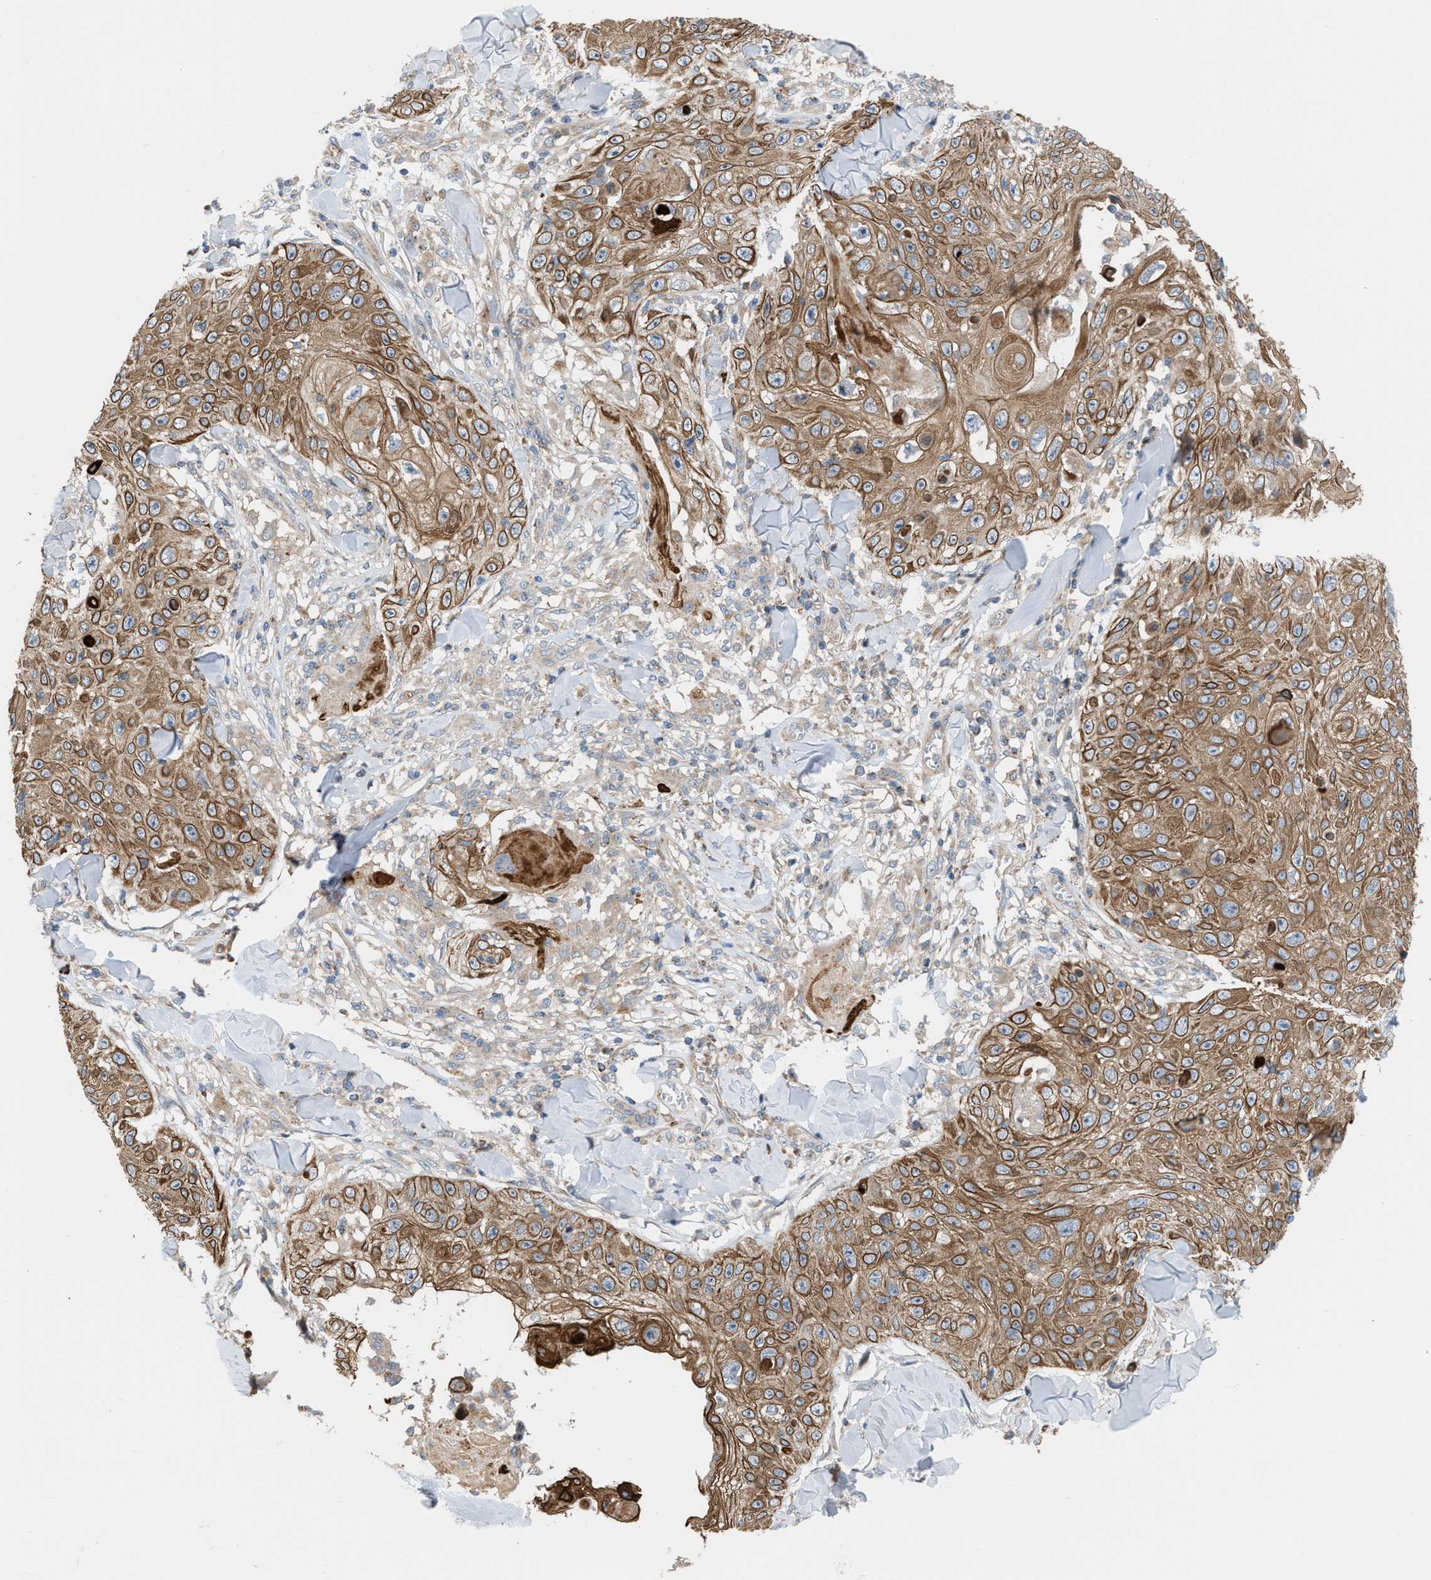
{"staining": {"intensity": "moderate", "quantity": ">75%", "location": "cytoplasmic/membranous"}, "tissue": "skin cancer", "cell_type": "Tumor cells", "image_type": "cancer", "snomed": [{"axis": "morphology", "description": "Squamous cell carcinoma, NOS"}, {"axis": "topography", "description": "Skin"}], "caption": "Brown immunohistochemical staining in skin squamous cell carcinoma exhibits moderate cytoplasmic/membranous positivity in approximately >75% of tumor cells.", "gene": "PDCL", "patient": {"sex": "male", "age": 86}}